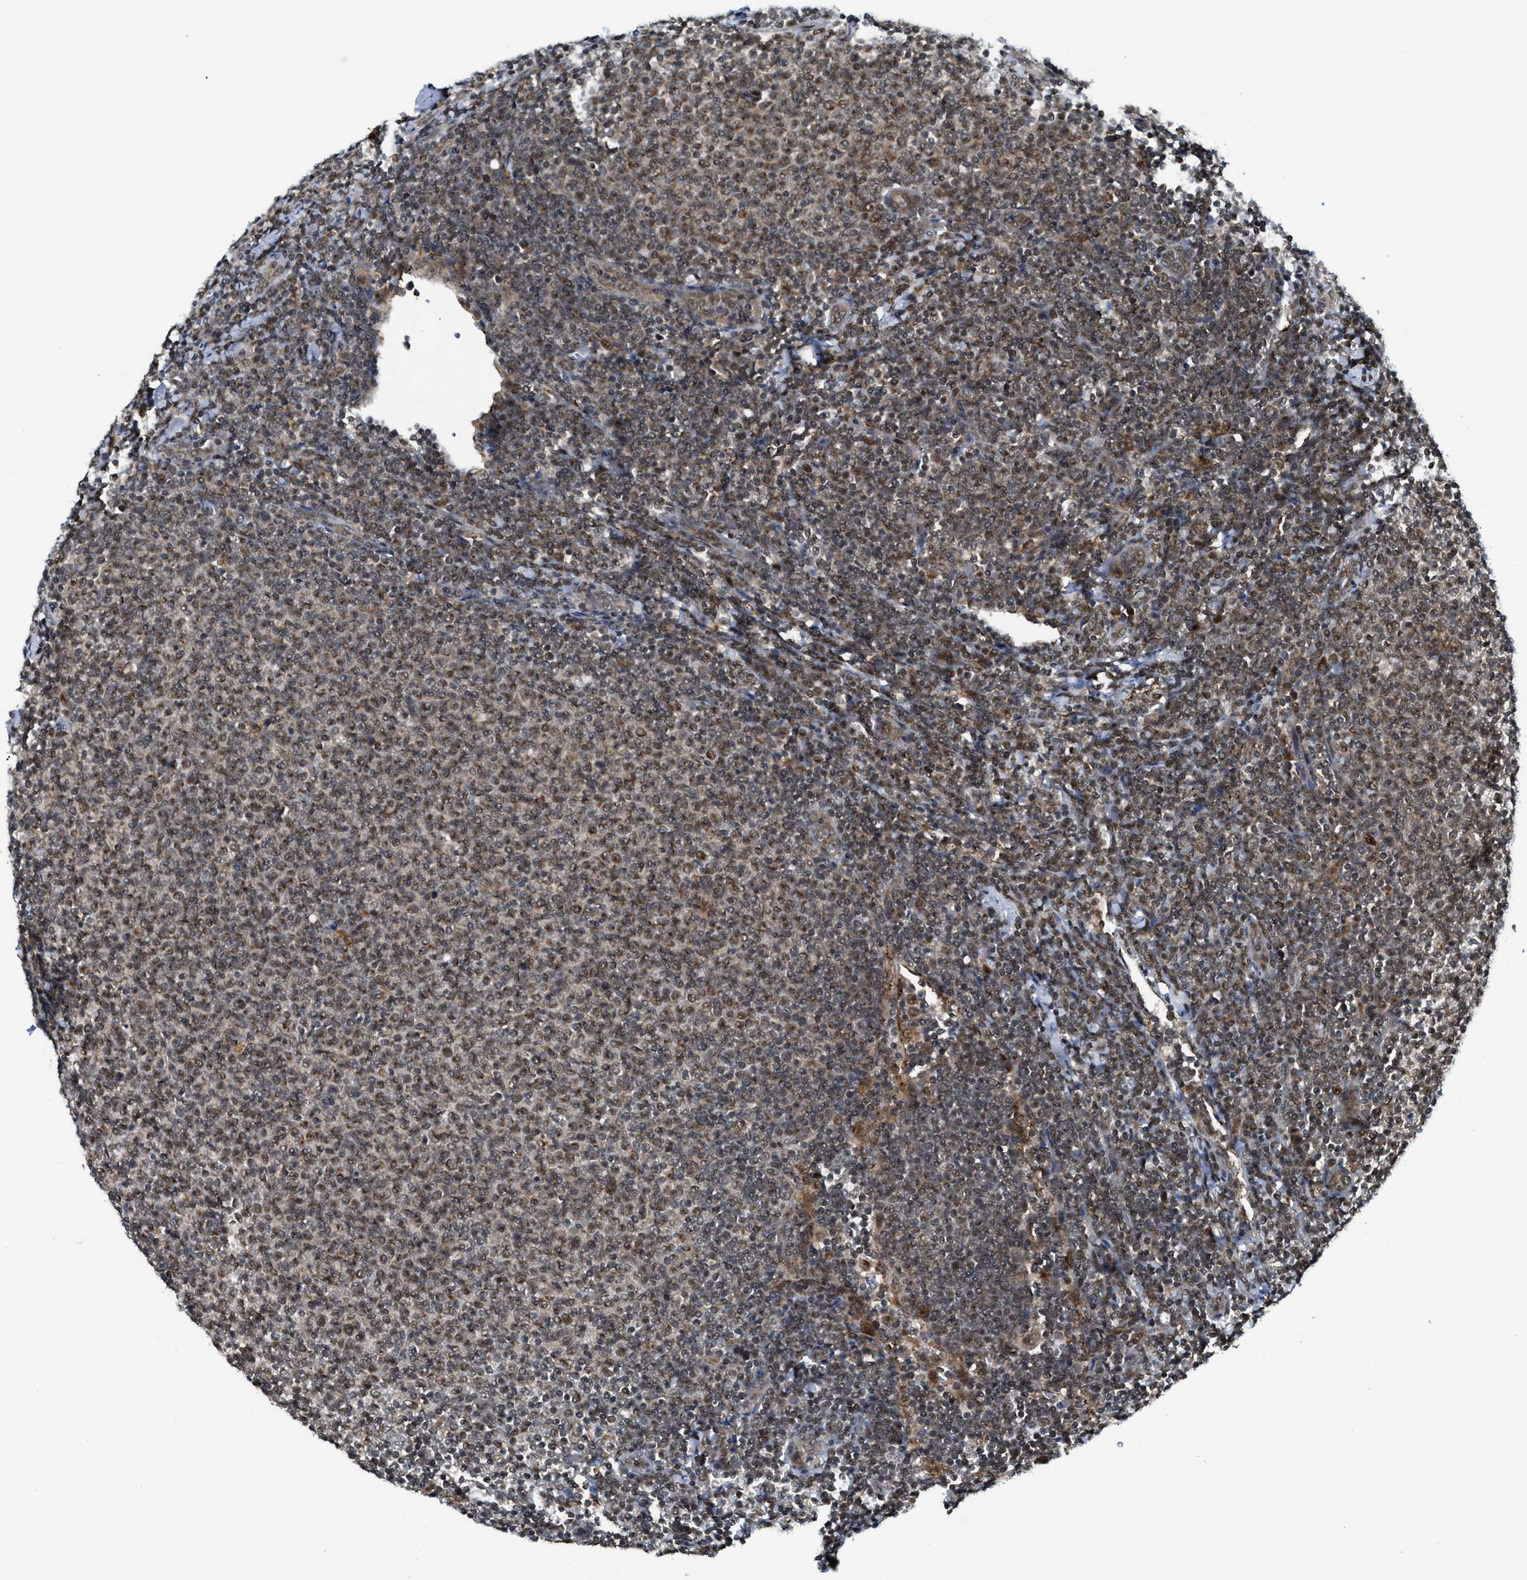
{"staining": {"intensity": "weak", "quantity": ">75%", "location": "nuclear"}, "tissue": "lymphoma", "cell_type": "Tumor cells", "image_type": "cancer", "snomed": [{"axis": "morphology", "description": "Malignant lymphoma, non-Hodgkin's type, Low grade"}, {"axis": "topography", "description": "Lymph node"}], "caption": "Weak nuclear expression for a protein is present in about >75% of tumor cells of low-grade malignant lymphoma, non-Hodgkin's type using immunohistochemistry (IHC).", "gene": "TACC1", "patient": {"sex": "male", "age": 66}}